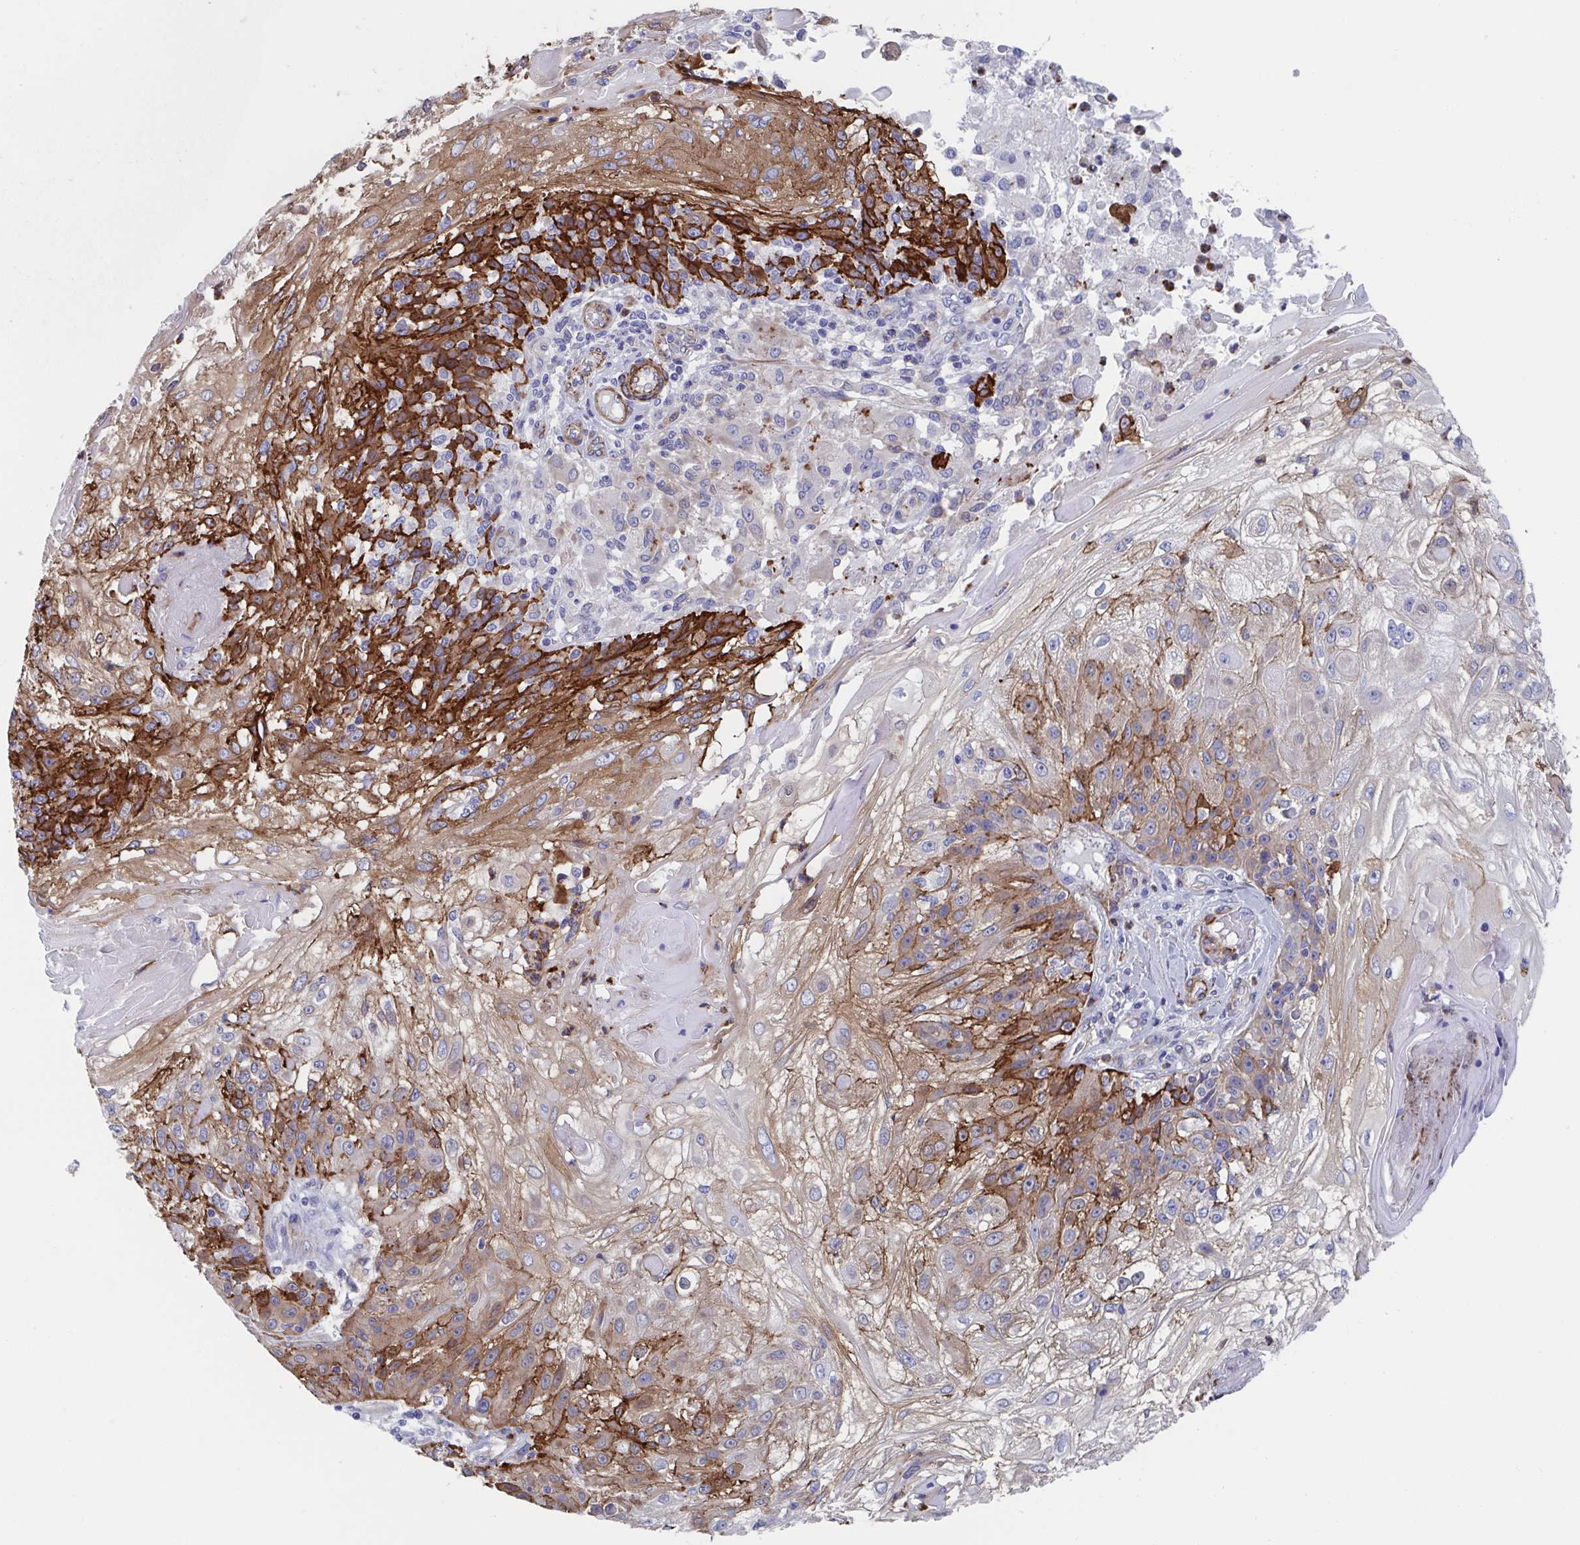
{"staining": {"intensity": "strong", "quantity": "25%-75%", "location": "cytoplasmic/membranous"}, "tissue": "skin cancer", "cell_type": "Tumor cells", "image_type": "cancer", "snomed": [{"axis": "morphology", "description": "Normal tissue, NOS"}, {"axis": "morphology", "description": "Squamous cell carcinoma, NOS"}, {"axis": "topography", "description": "Skin"}], "caption": "This is an image of immunohistochemistry (IHC) staining of skin cancer, which shows strong expression in the cytoplasmic/membranous of tumor cells.", "gene": "KLC3", "patient": {"sex": "female", "age": 83}}